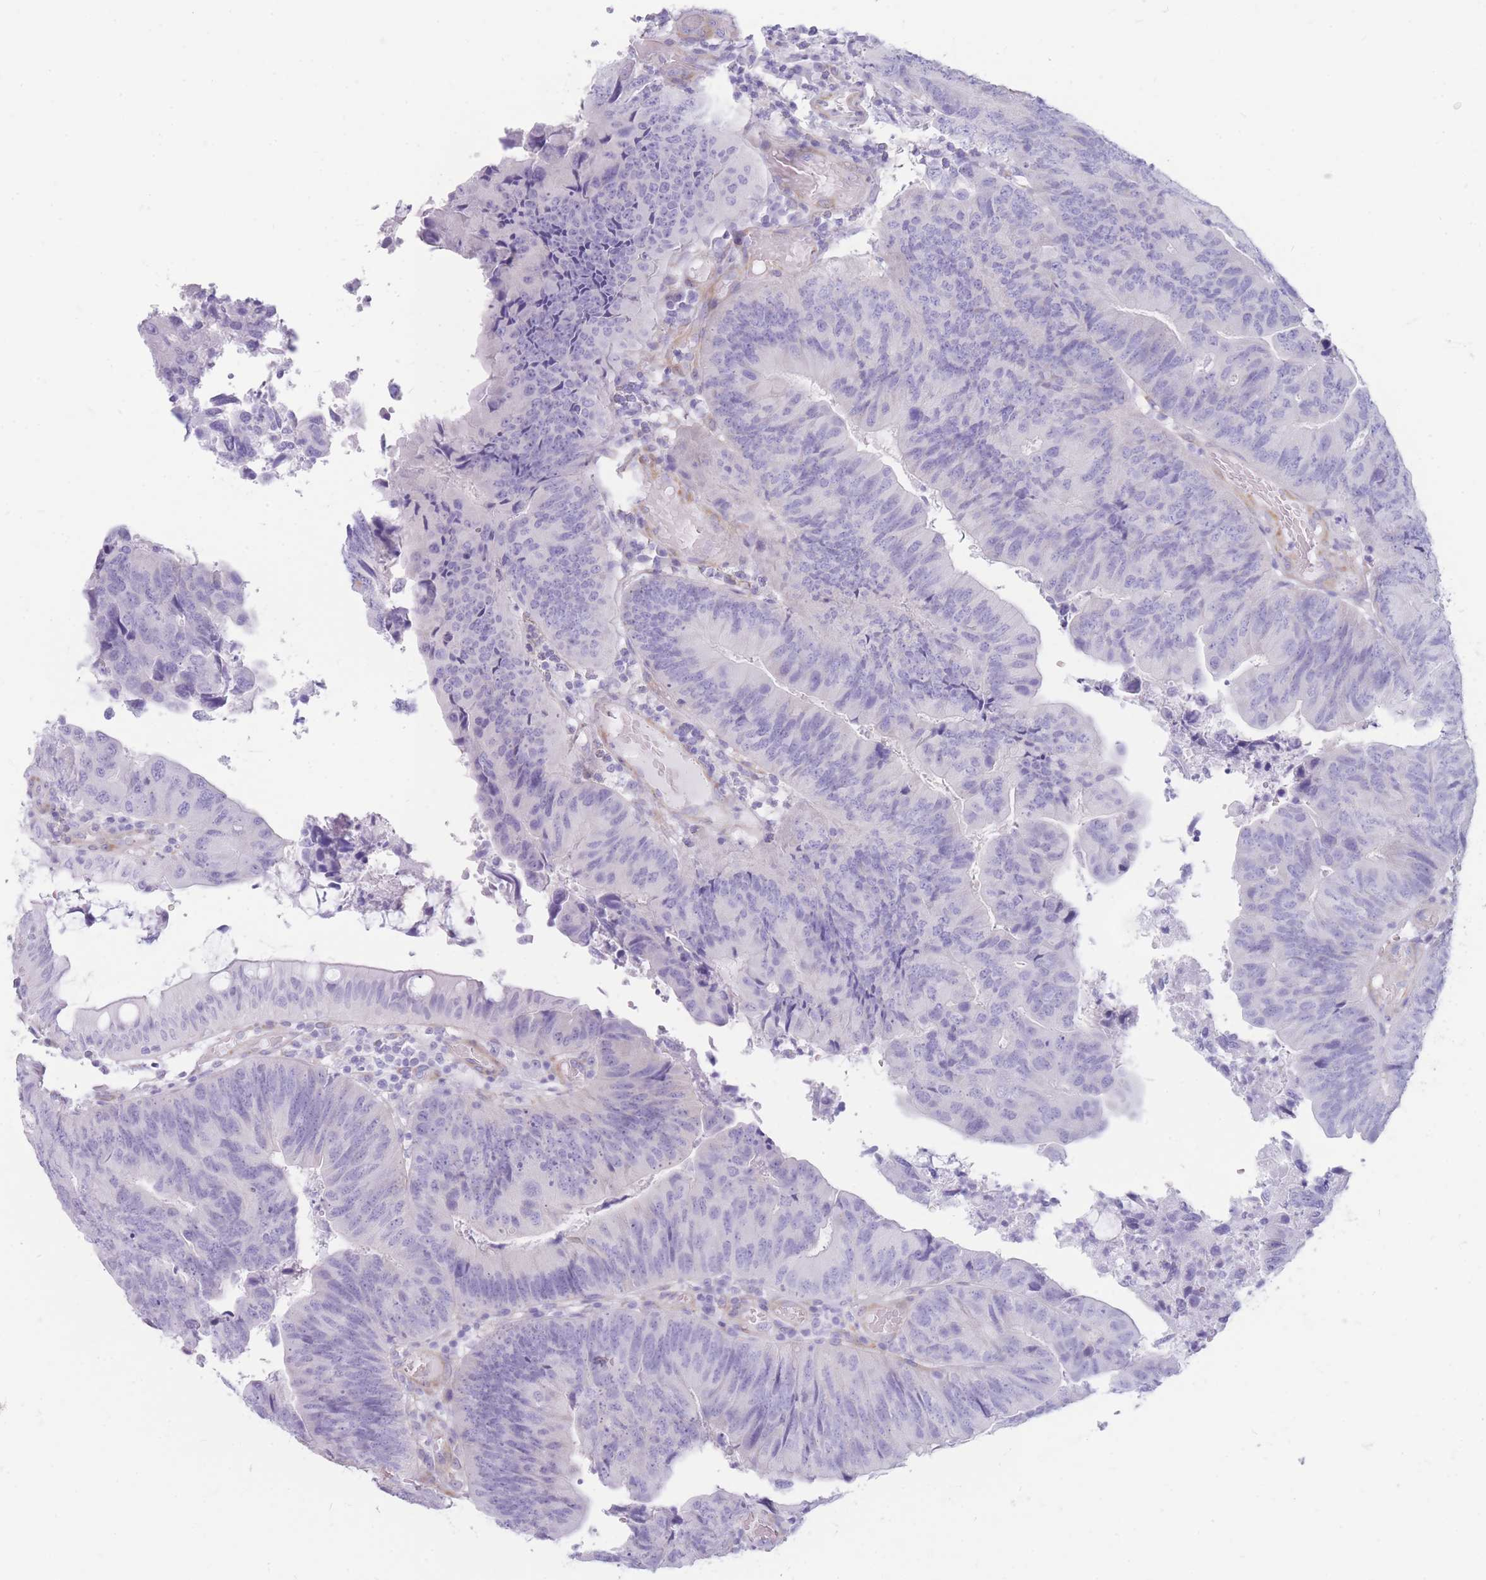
{"staining": {"intensity": "negative", "quantity": "none", "location": "none"}, "tissue": "colorectal cancer", "cell_type": "Tumor cells", "image_type": "cancer", "snomed": [{"axis": "morphology", "description": "Adenocarcinoma, NOS"}, {"axis": "topography", "description": "Colon"}], "caption": "Adenocarcinoma (colorectal) was stained to show a protein in brown. There is no significant staining in tumor cells. (IHC, brightfield microscopy, high magnification).", "gene": "MTSS2", "patient": {"sex": "female", "age": 67}}